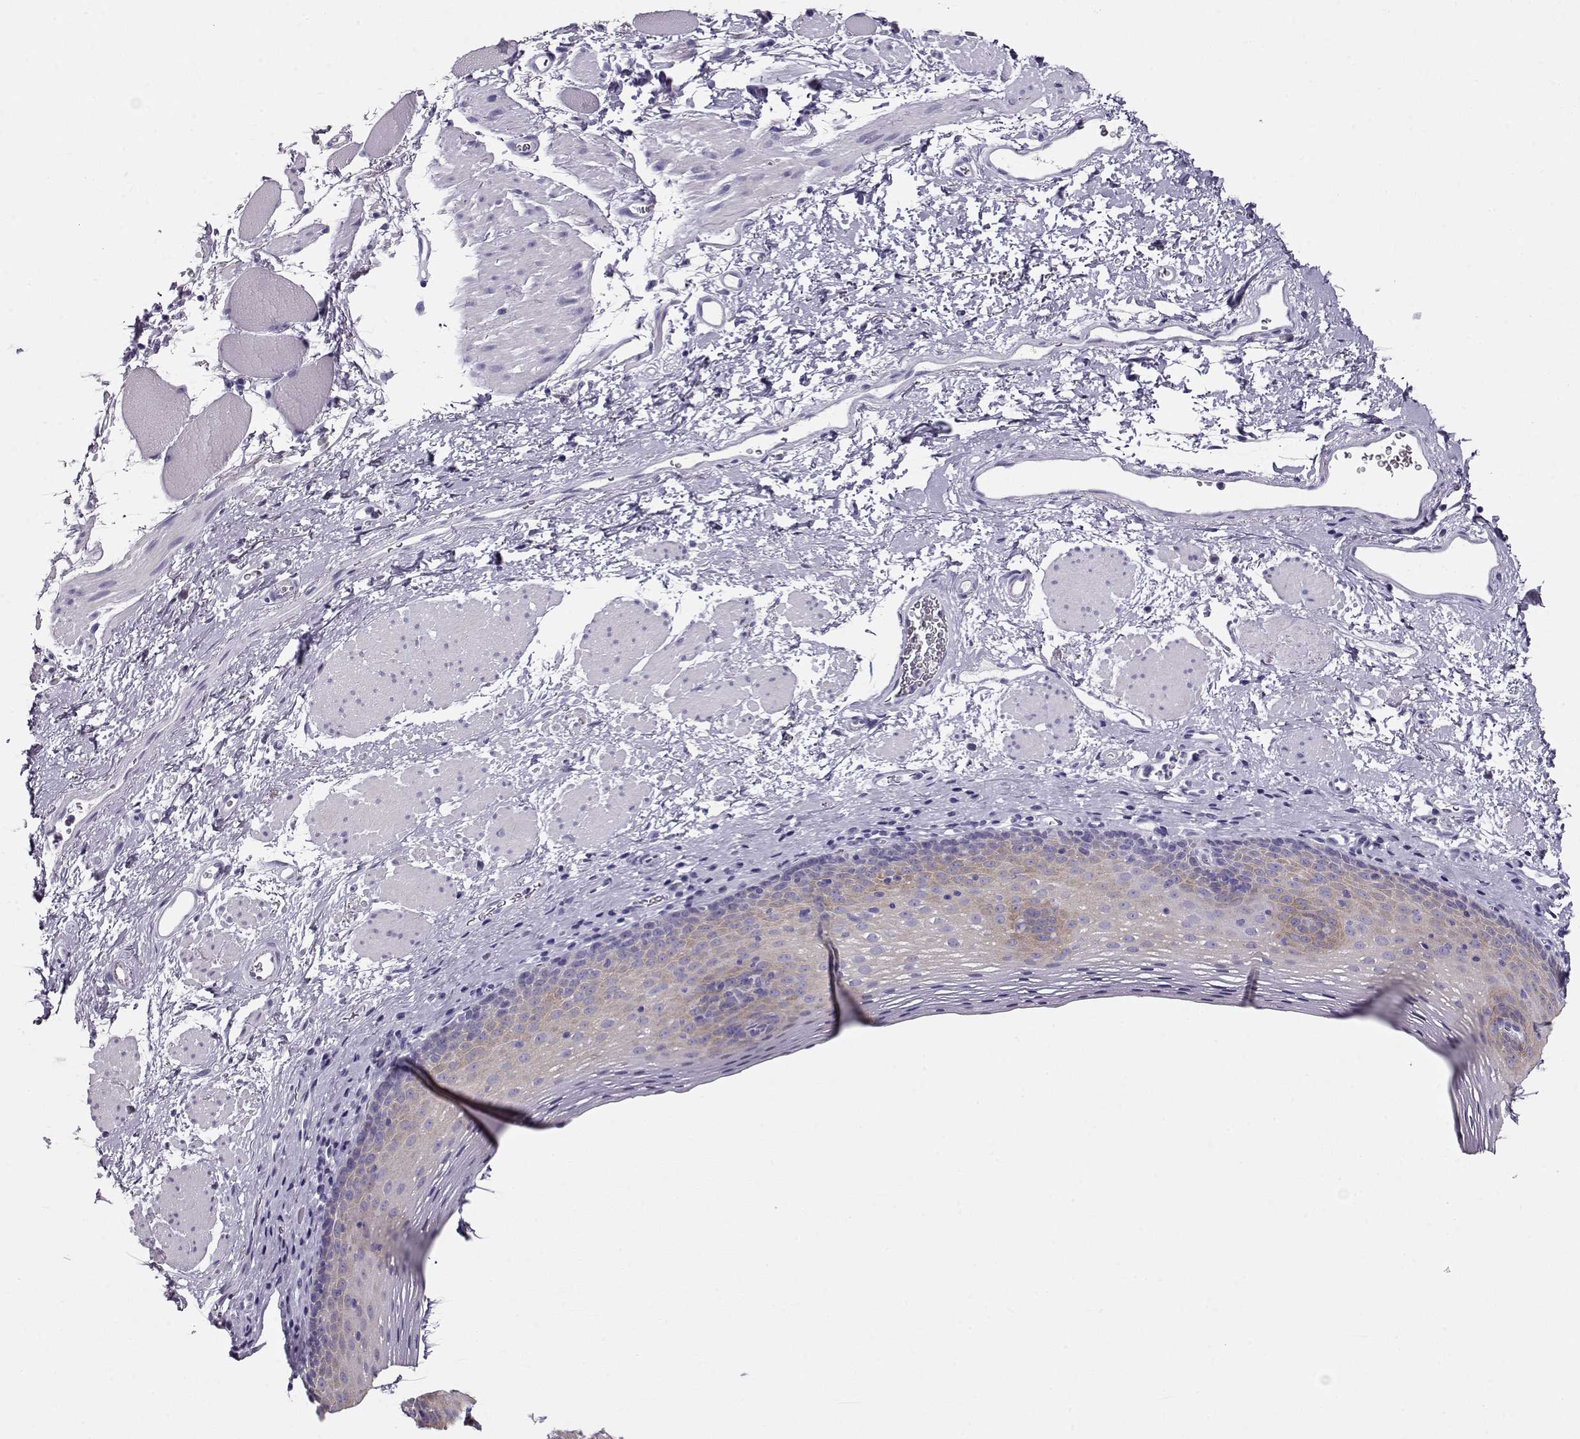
{"staining": {"intensity": "weak", "quantity": "<25%", "location": "cytoplasmic/membranous"}, "tissue": "esophagus", "cell_type": "Squamous epithelial cells", "image_type": "normal", "snomed": [{"axis": "morphology", "description": "Normal tissue, NOS"}, {"axis": "topography", "description": "Esophagus"}], "caption": "This micrograph is of unremarkable esophagus stained with IHC to label a protein in brown with the nuclei are counter-stained blue. There is no positivity in squamous epithelial cells. Nuclei are stained in blue.", "gene": "CRX", "patient": {"sex": "female", "age": 68}}